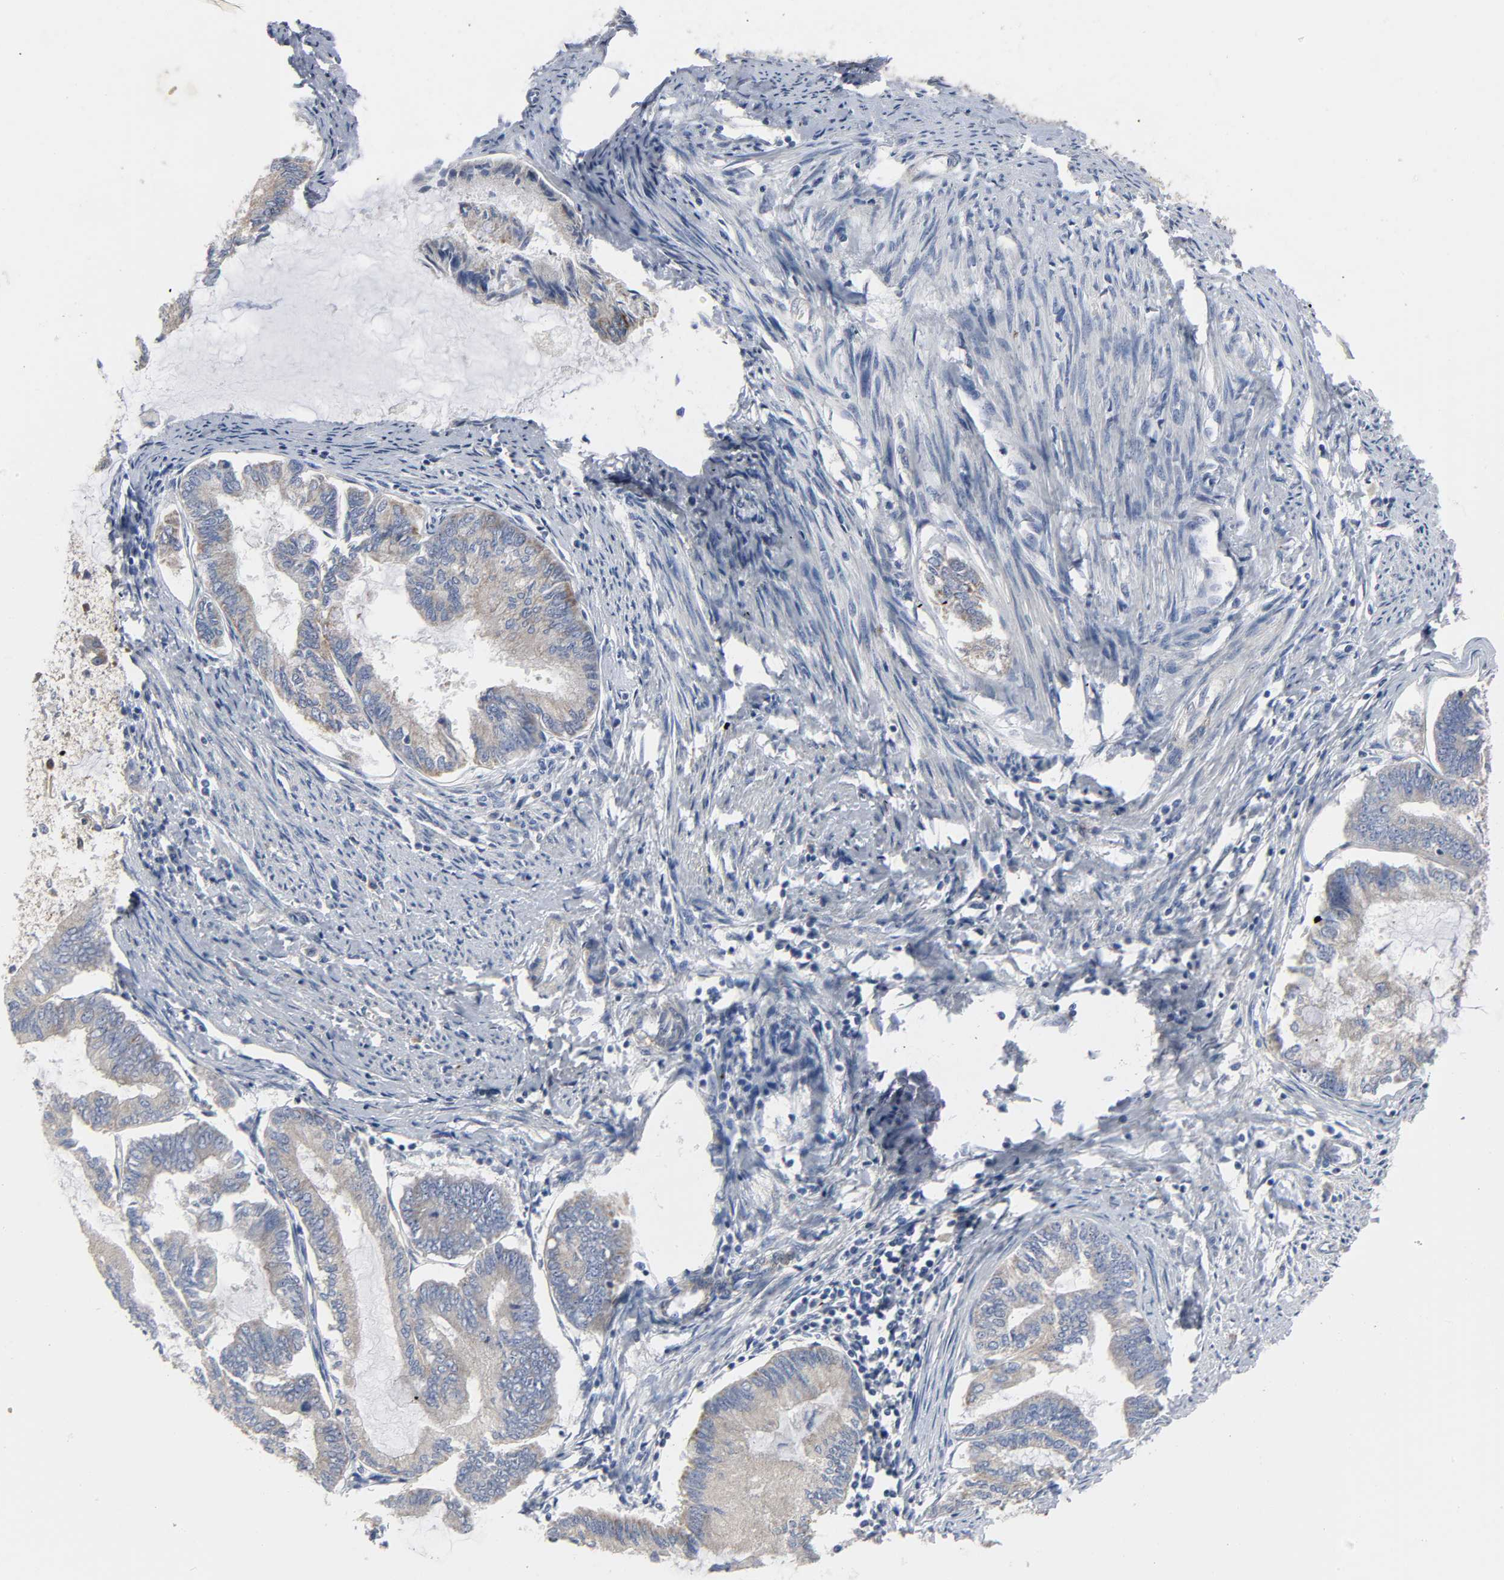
{"staining": {"intensity": "weak", "quantity": "25%-75%", "location": "cytoplasmic/membranous"}, "tissue": "endometrial cancer", "cell_type": "Tumor cells", "image_type": "cancer", "snomed": [{"axis": "morphology", "description": "Adenocarcinoma, NOS"}, {"axis": "topography", "description": "Endometrium"}], "caption": "IHC (DAB (3,3'-diaminobenzidine)) staining of human endometrial cancer (adenocarcinoma) exhibits weak cytoplasmic/membranous protein staining in about 25%-75% of tumor cells. (brown staining indicates protein expression, while blue staining denotes nuclei).", "gene": "ARHGAP1", "patient": {"sex": "female", "age": 86}}